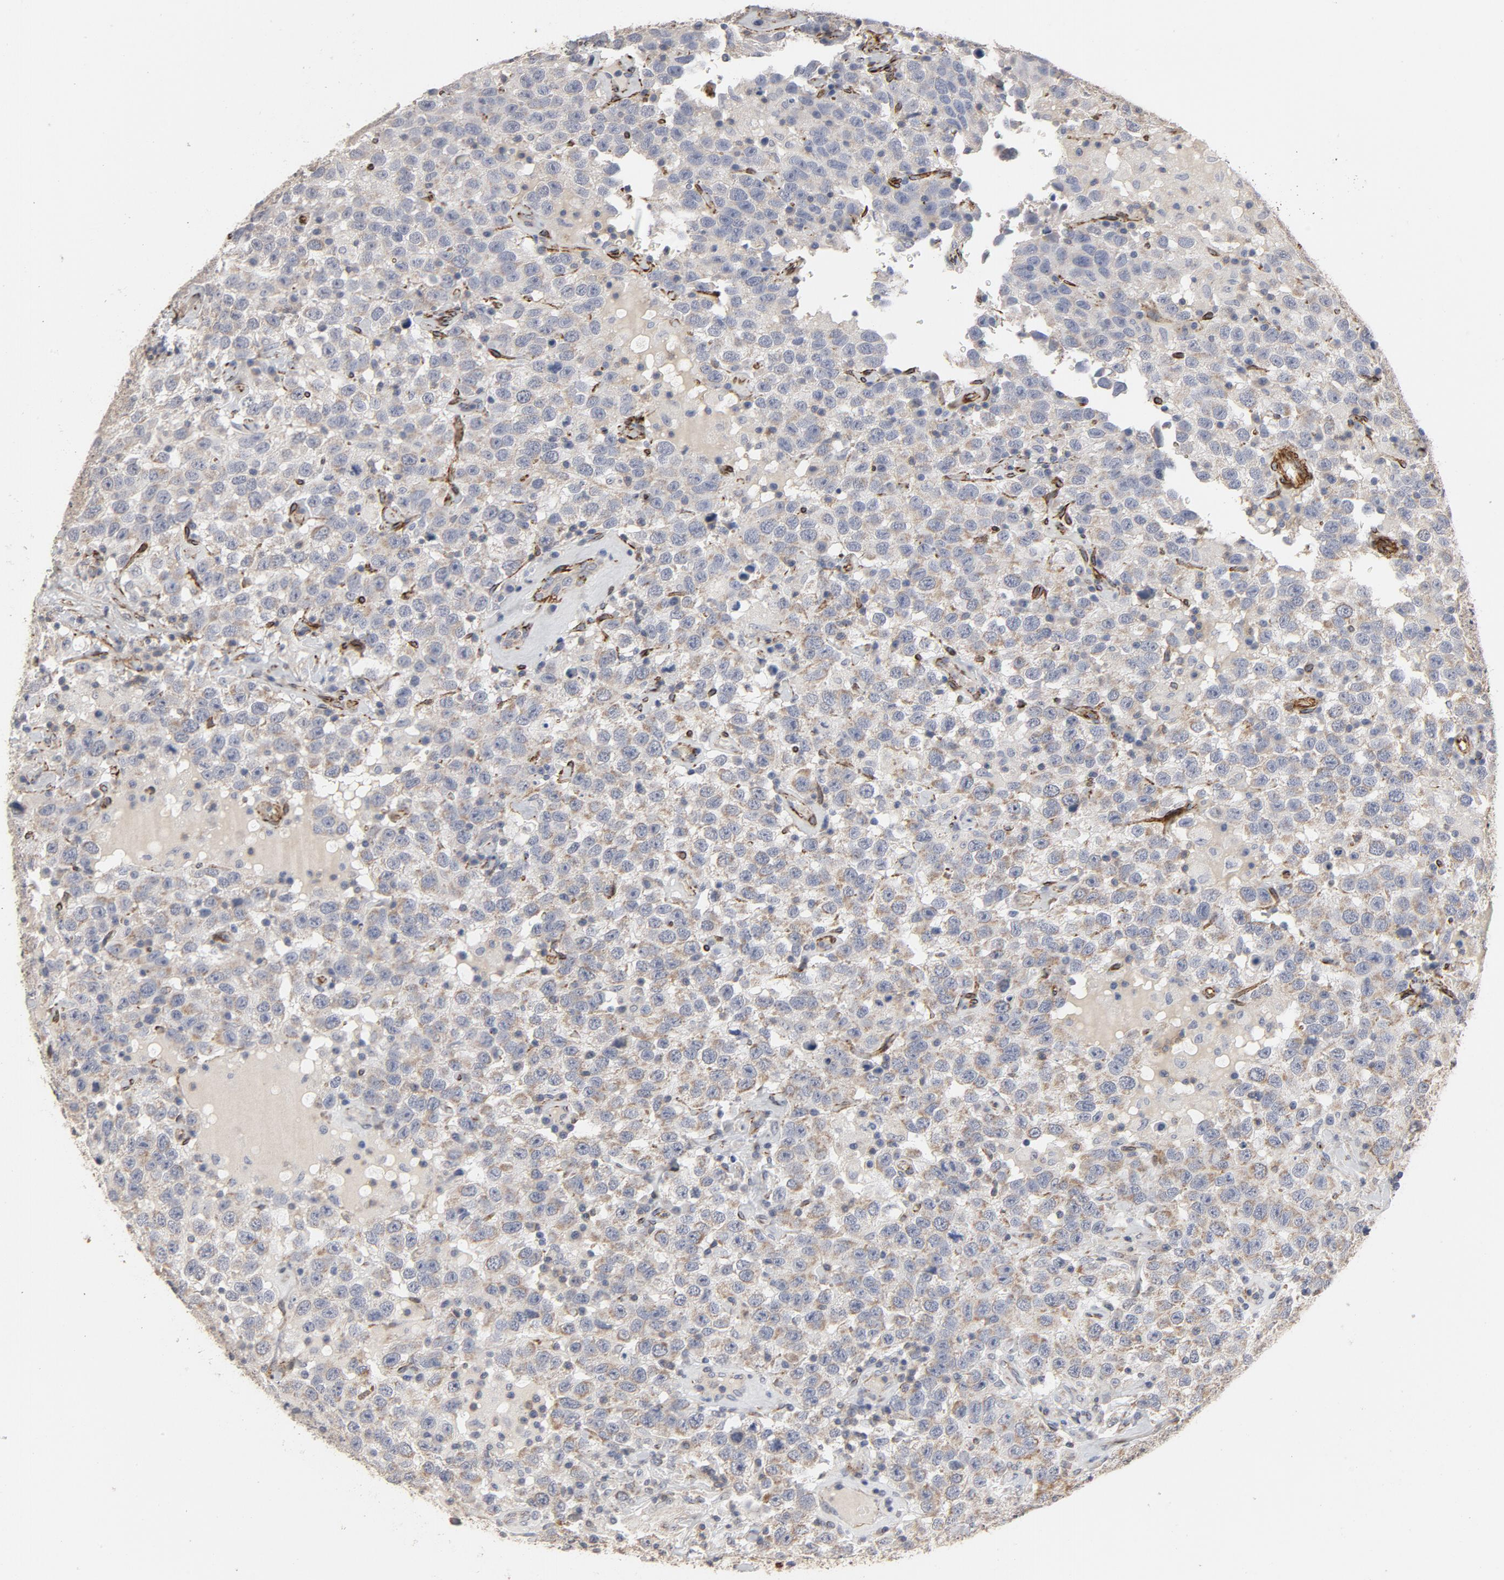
{"staining": {"intensity": "weak", "quantity": "25%-75%", "location": "cytoplasmic/membranous"}, "tissue": "testis cancer", "cell_type": "Tumor cells", "image_type": "cancer", "snomed": [{"axis": "morphology", "description": "Seminoma, NOS"}, {"axis": "topography", "description": "Testis"}], "caption": "This micrograph demonstrates immunohistochemistry staining of human seminoma (testis), with low weak cytoplasmic/membranous positivity in about 25%-75% of tumor cells.", "gene": "GNG2", "patient": {"sex": "male", "age": 41}}